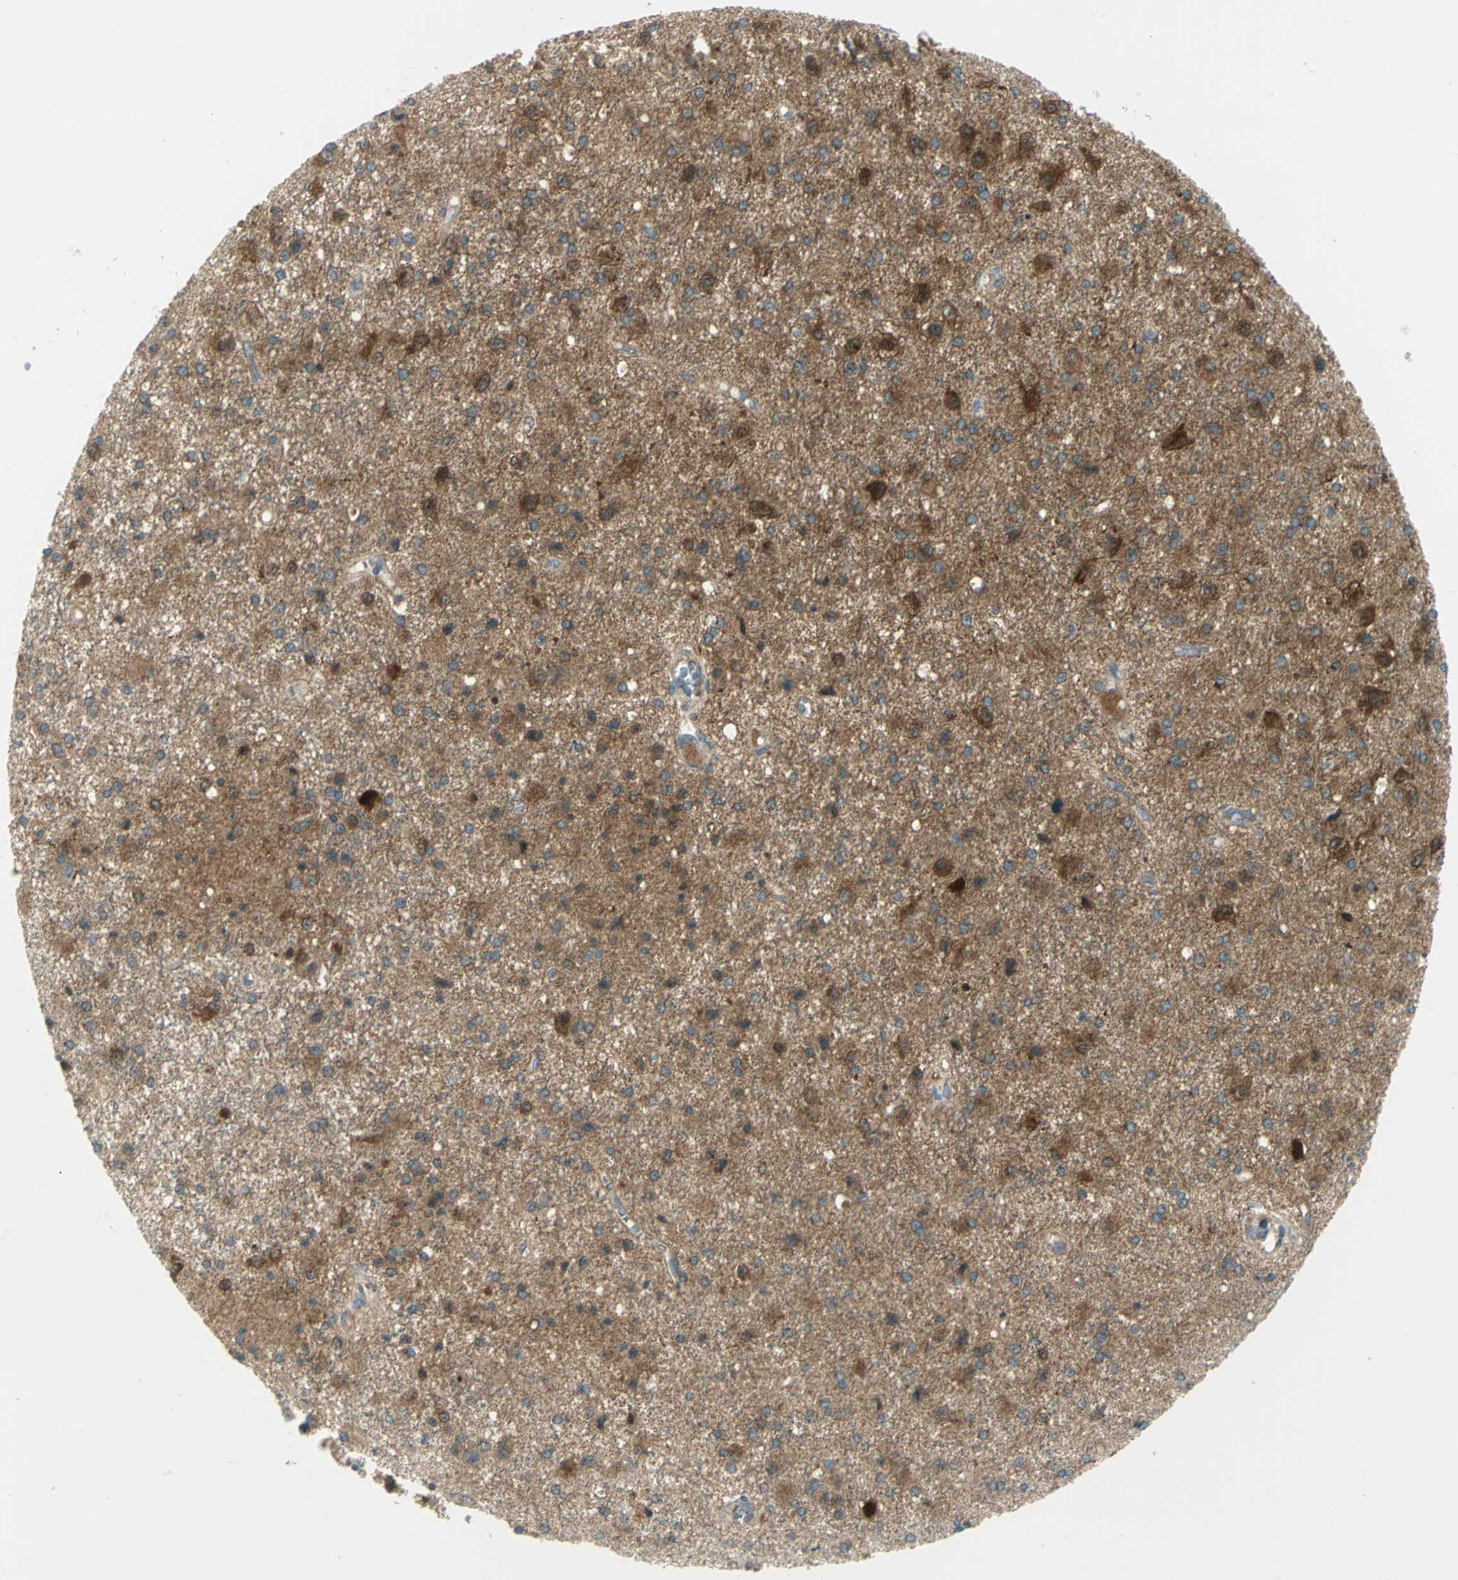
{"staining": {"intensity": "moderate", "quantity": "<25%", "location": "cytoplasmic/membranous"}, "tissue": "glioma", "cell_type": "Tumor cells", "image_type": "cancer", "snomed": [{"axis": "morphology", "description": "Glioma, malignant, Low grade"}, {"axis": "topography", "description": "Brain"}], "caption": "Immunohistochemistry of human glioma reveals low levels of moderate cytoplasmic/membranous staining in about <25% of tumor cells.", "gene": "ALDOA", "patient": {"sex": "male", "age": 58}}